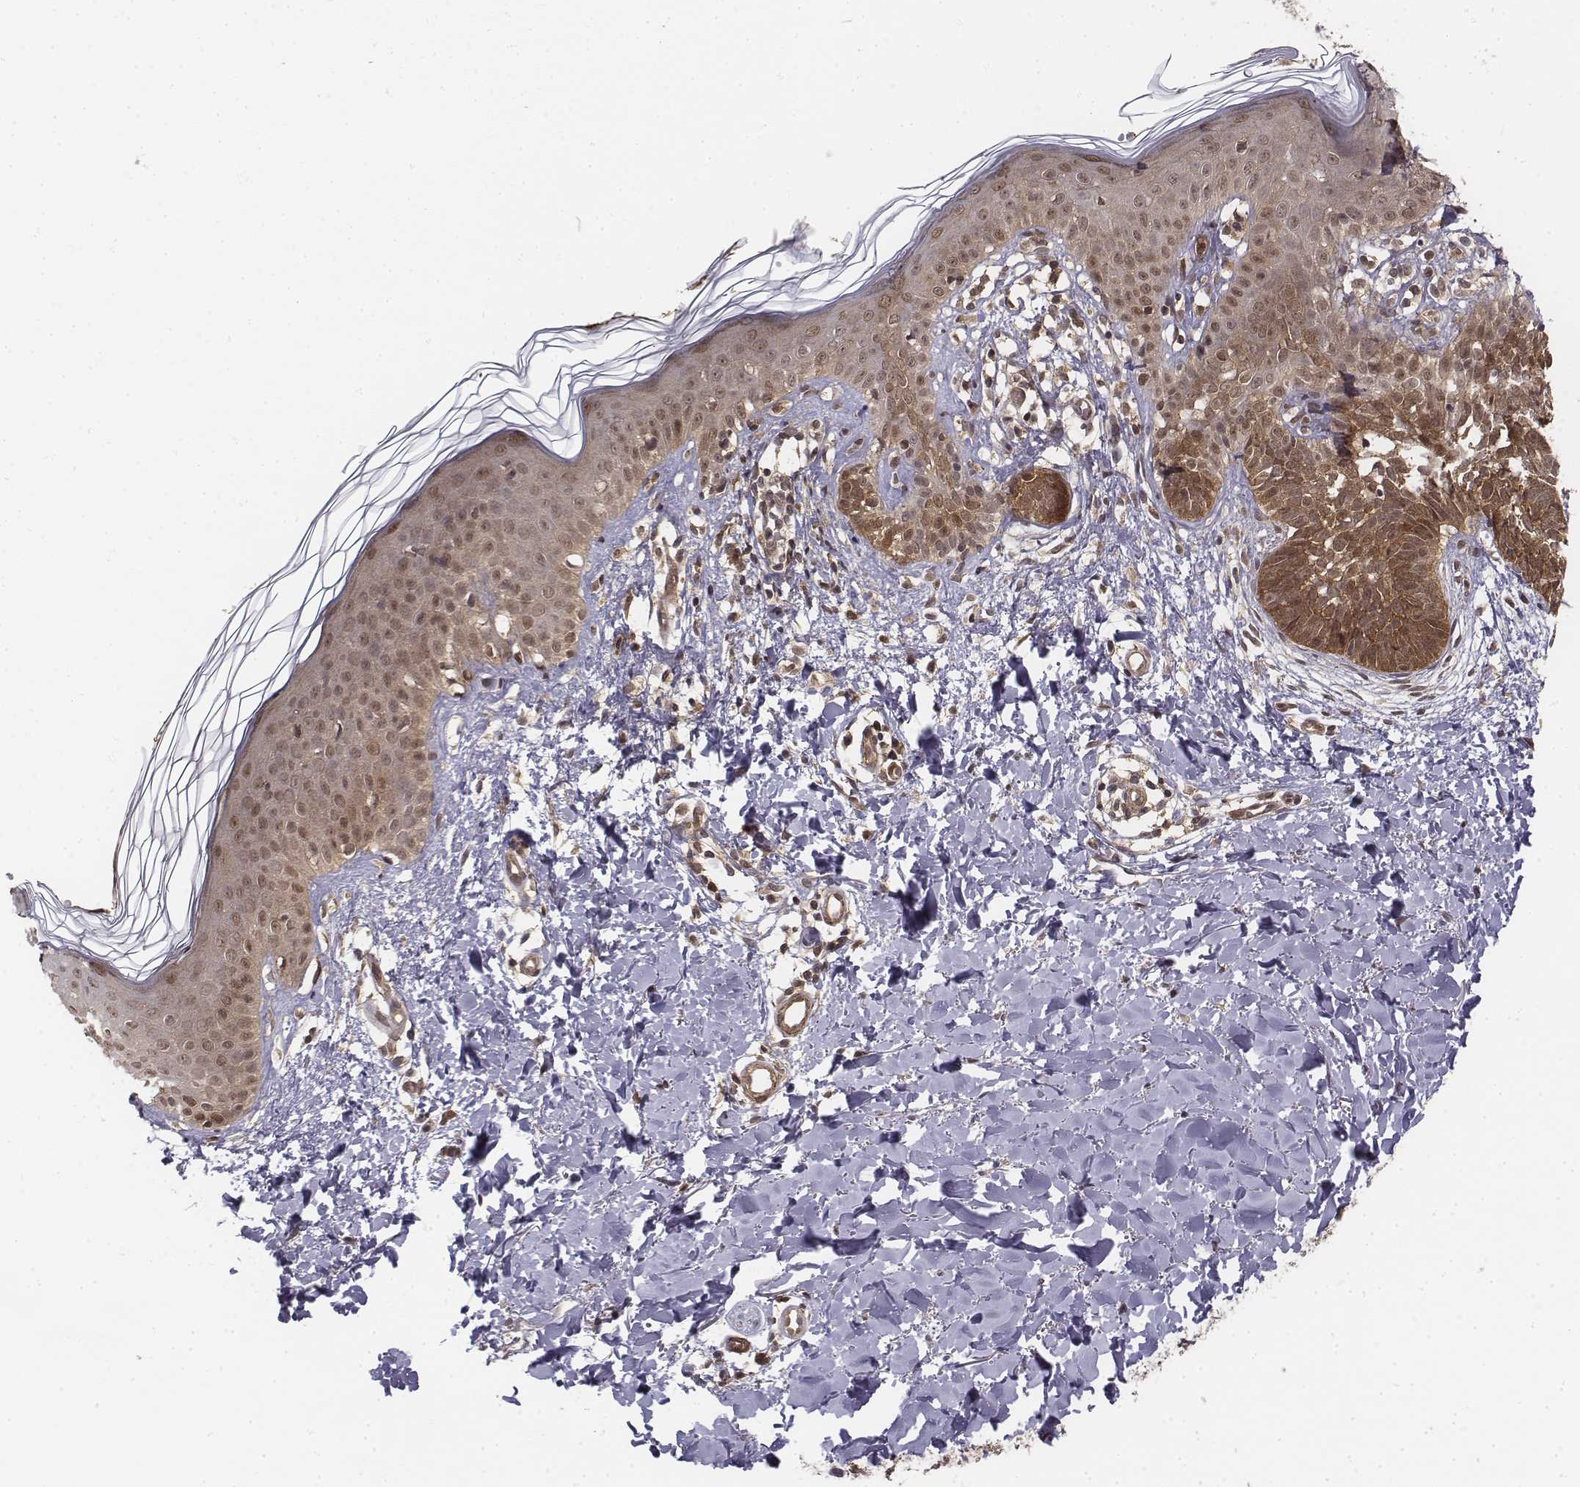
{"staining": {"intensity": "moderate", "quantity": ">75%", "location": "cytoplasmic/membranous,nuclear"}, "tissue": "skin cancer", "cell_type": "Tumor cells", "image_type": "cancer", "snomed": [{"axis": "morphology", "description": "Basal cell carcinoma"}, {"axis": "topography", "description": "Skin"}], "caption": "This micrograph reveals immunohistochemistry (IHC) staining of human basal cell carcinoma (skin), with medium moderate cytoplasmic/membranous and nuclear staining in approximately >75% of tumor cells.", "gene": "ZFYVE19", "patient": {"sex": "female", "age": 51}}